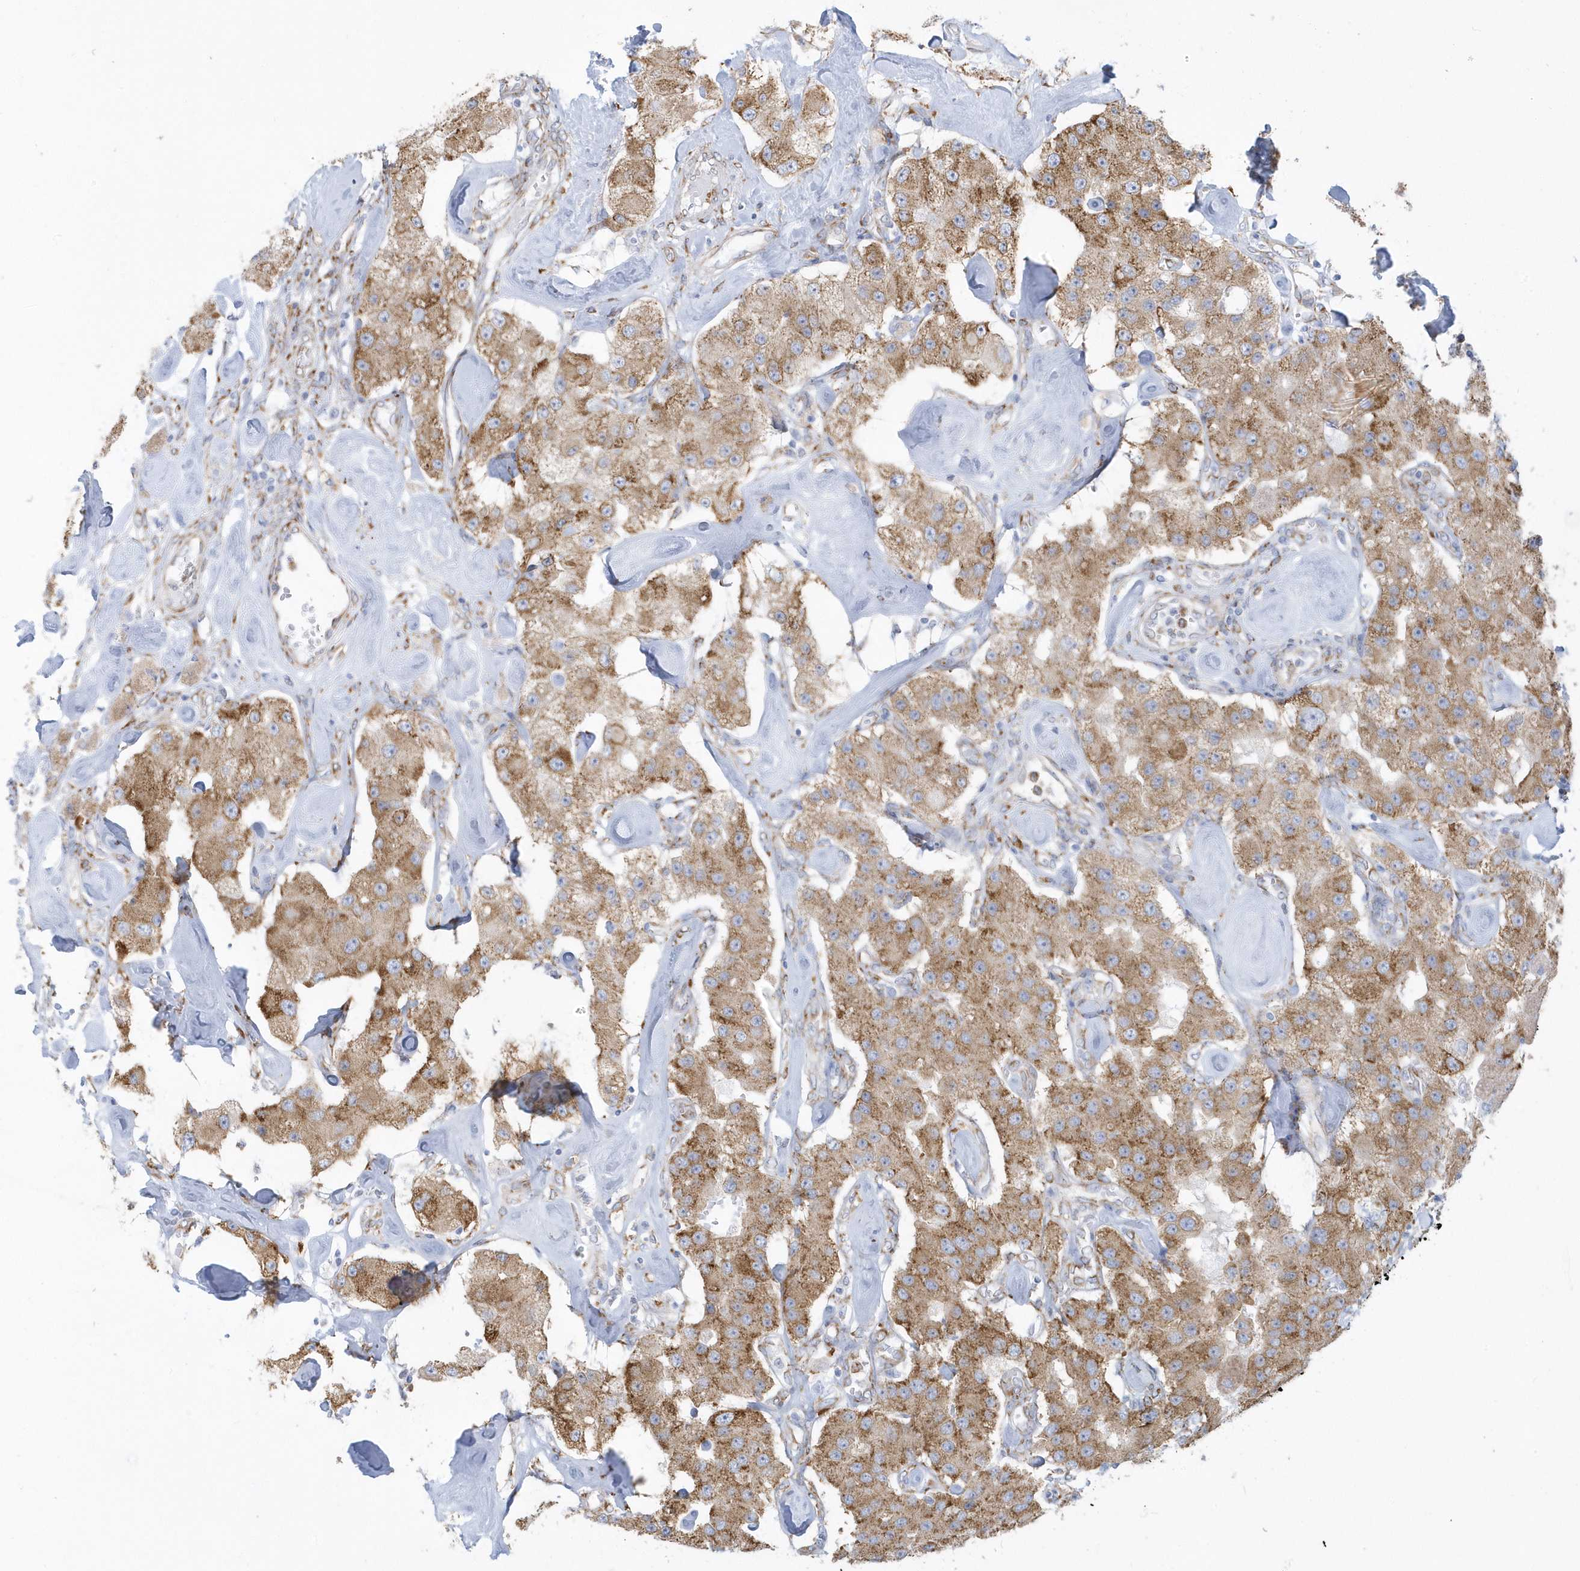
{"staining": {"intensity": "moderate", "quantity": ">75%", "location": "cytoplasmic/membranous"}, "tissue": "carcinoid", "cell_type": "Tumor cells", "image_type": "cancer", "snomed": [{"axis": "morphology", "description": "Carcinoid, malignant, NOS"}, {"axis": "topography", "description": "Pancreas"}], "caption": "Malignant carcinoid stained for a protein shows moderate cytoplasmic/membranous positivity in tumor cells. The staining was performed using DAB to visualize the protein expression in brown, while the nuclei were stained in blue with hematoxylin (Magnification: 20x).", "gene": "DCAF1", "patient": {"sex": "male", "age": 41}}